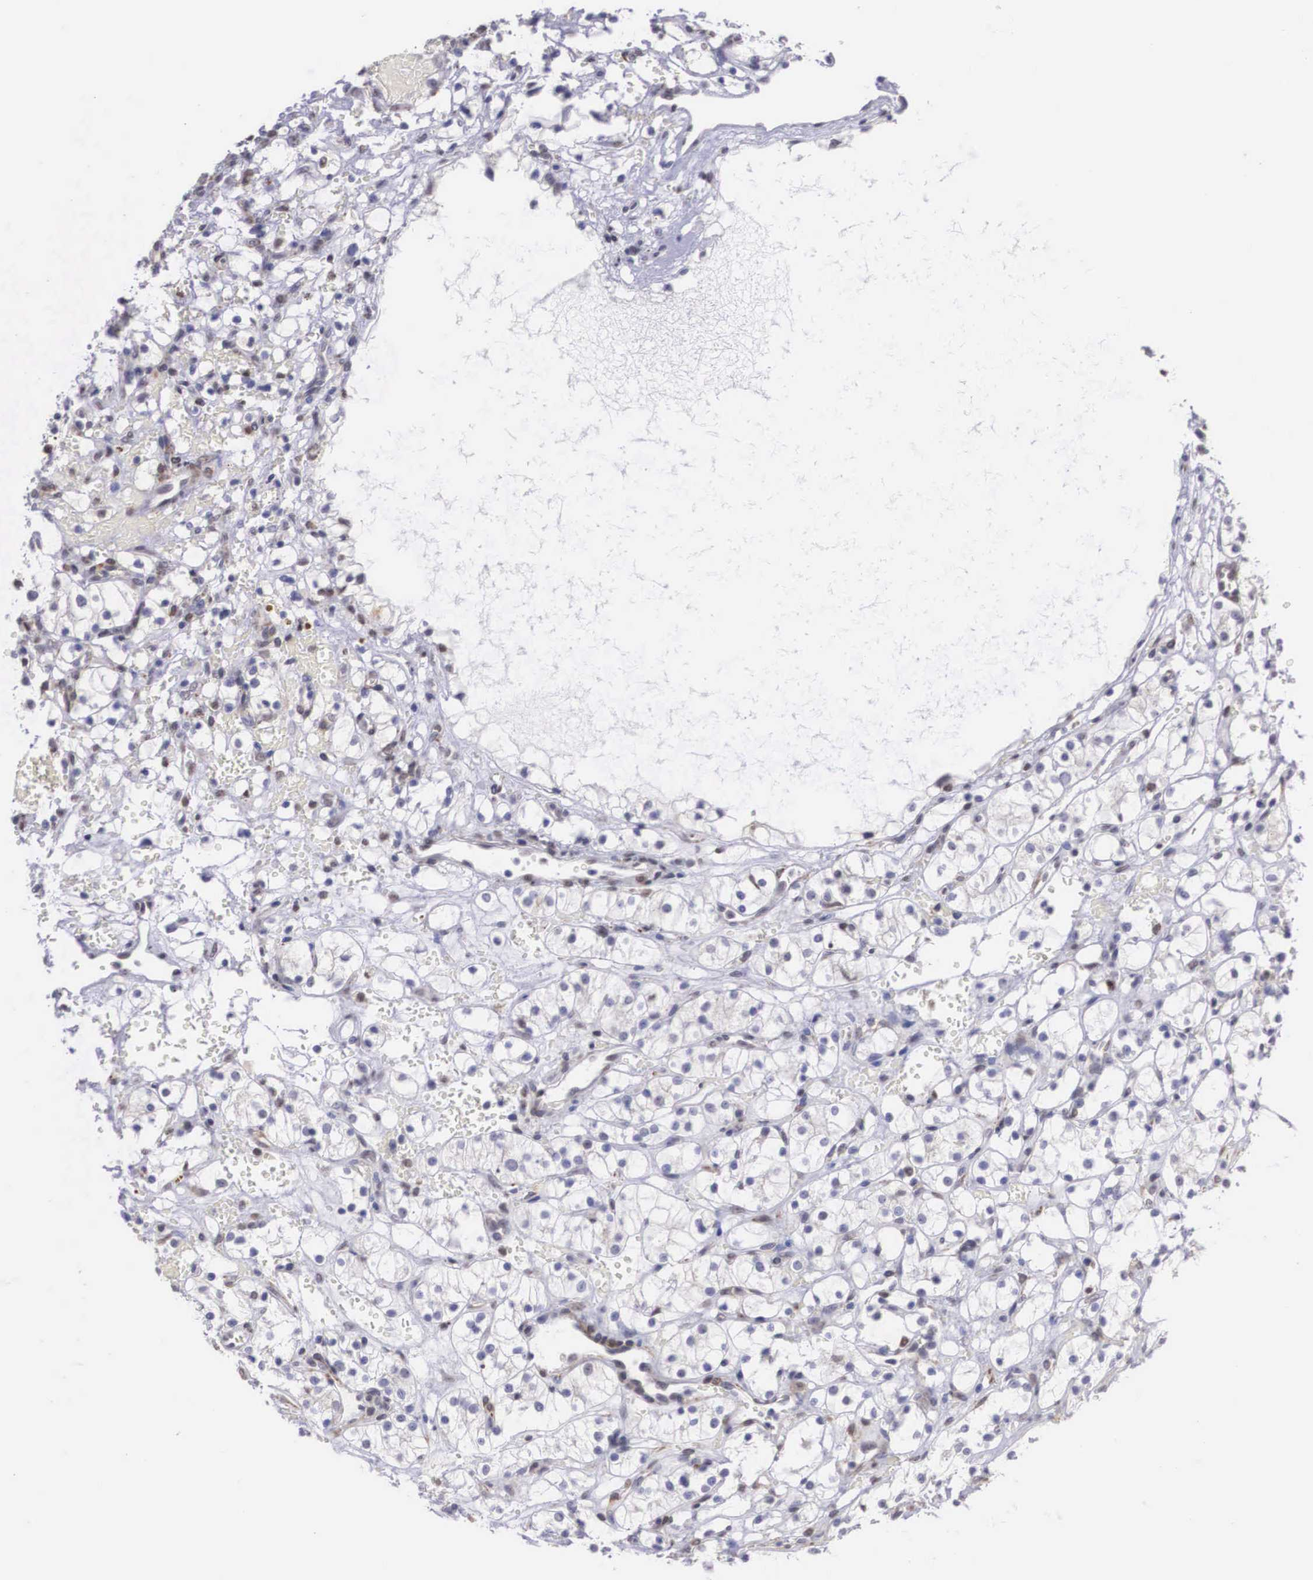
{"staining": {"intensity": "negative", "quantity": "none", "location": "none"}, "tissue": "renal cancer", "cell_type": "Tumor cells", "image_type": "cancer", "snomed": [{"axis": "morphology", "description": "Adenocarcinoma, NOS"}, {"axis": "topography", "description": "Kidney"}], "caption": "This is an IHC photomicrograph of adenocarcinoma (renal). There is no staining in tumor cells.", "gene": "ETV6", "patient": {"sex": "female", "age": 60}}